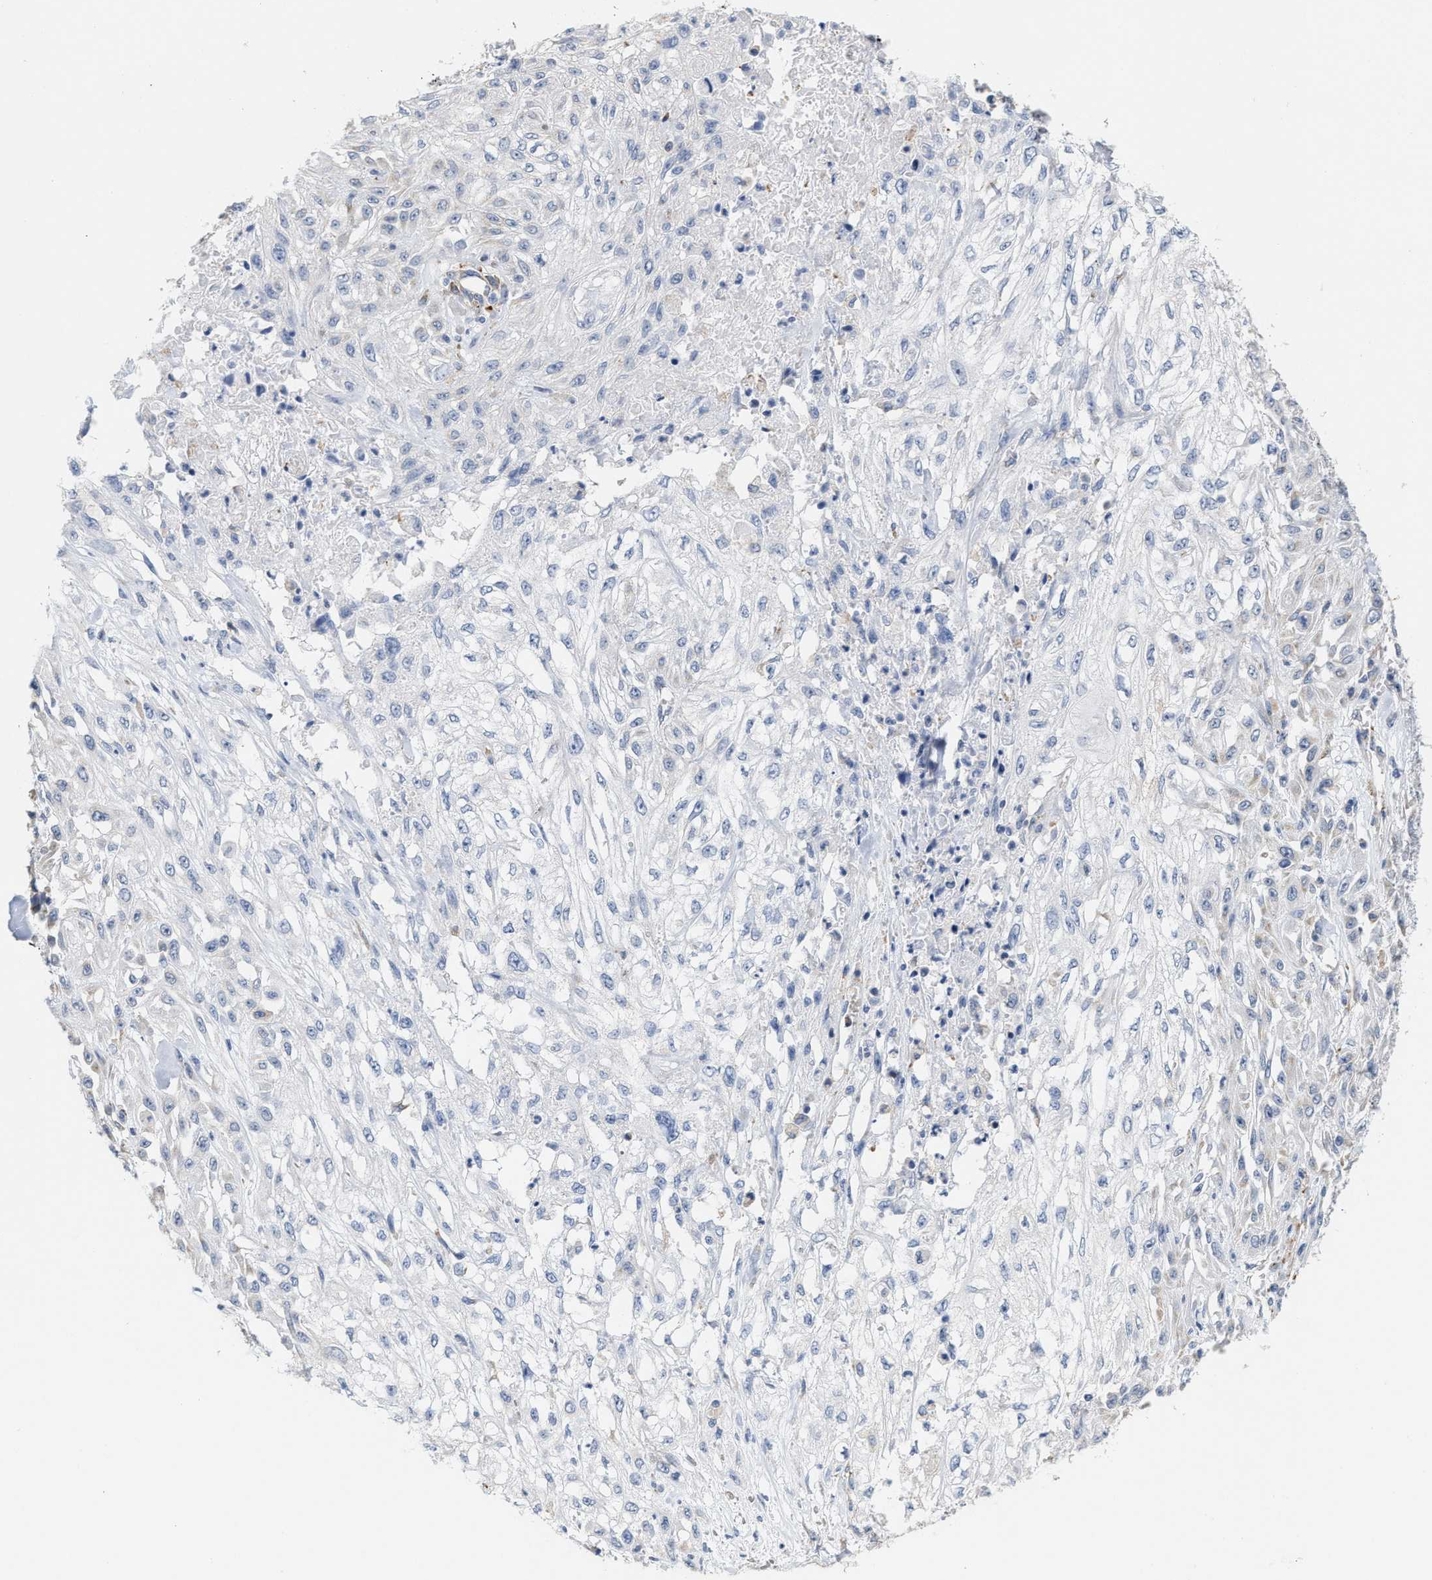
{"staining": {"intensity": "negative", "quantity": "none", "location": "none"}, "tissue": "skin cancer", "cell_type": "Tumor cells", "image_type": "cancer", "snomed": [{"axis": "morphology", "description": "Squamous cell carcinoma, NOS"}, {"axis": "morphology", "description": "Squamous cell carcinoma, metastatic, NOS"}, {"axis": "topography", "description": "Skin"}, {"axis": "topography", "description": "Lymph node"}], "caption": "IHC image of neoplastic tissue: human skin cancer stained with DAB exhibits no significant protein expression in tumor cells. (DAB (3,3'-diaminobenzidine) immunohistochemistry (IHC) visualized using brightfield microscopy, high magnification).", "gene": "RYR2", "patient": {"sex": "male", "age": 75}}